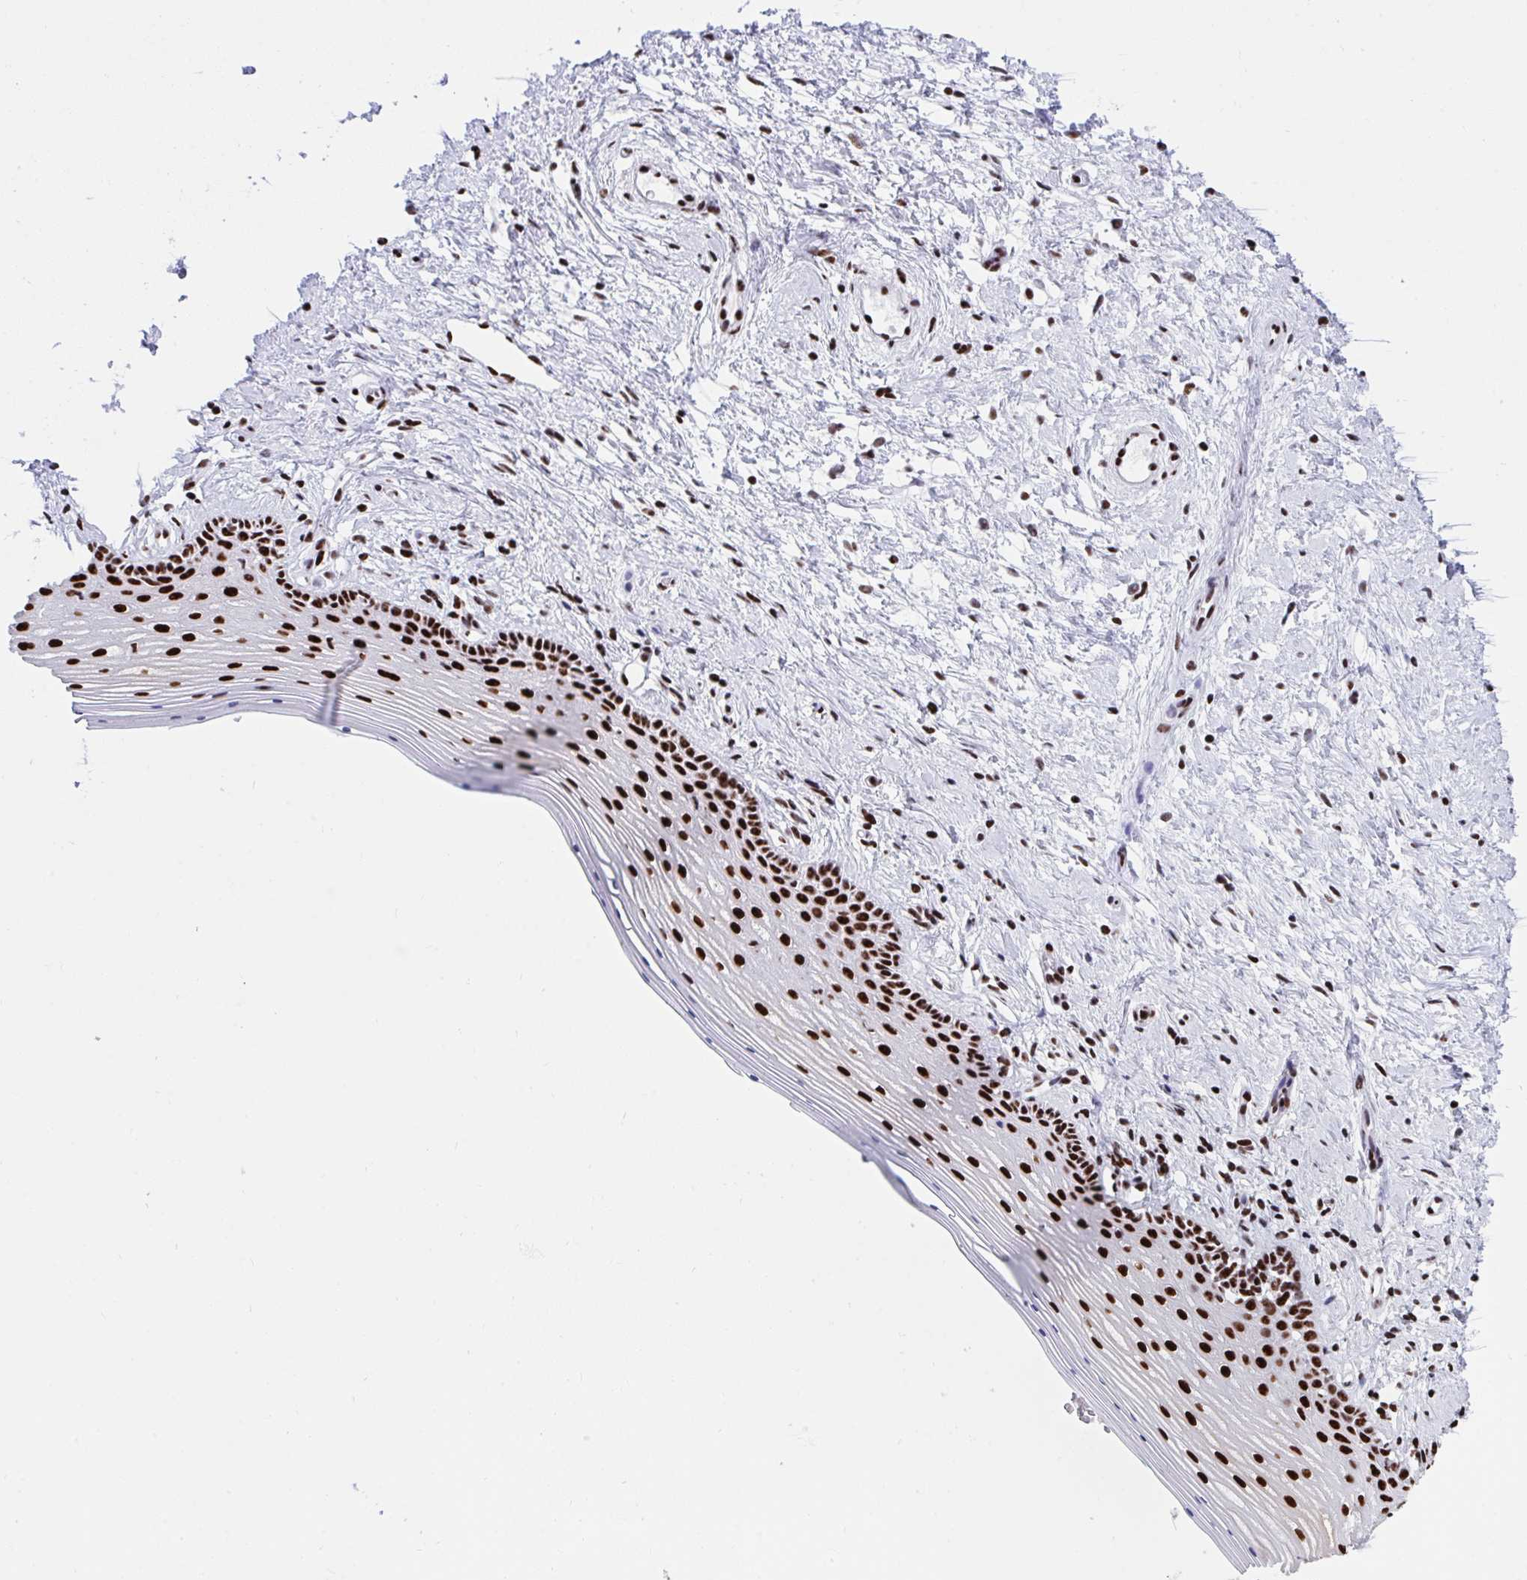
{"staining": {"intensity": "strong", "quantity": ">75%", "location": "nuclear"}, "tissue": "vagina", "cell_type": "Squamous epithelial cells", "image_type": "normal", "snomed": [{"axis": "morphology", "description": "Normal tissue, NOS"}, {"axis": "topography", "description": "Vagina"}], "caption": "Immunohistochemistry (DAB) staining of normal vagina shows strong nuclear protein positivity in approximately >75% of squamous epithelial cells.", "gene": "IKZF2", "patient": {"sex": "female", "age": 42}}